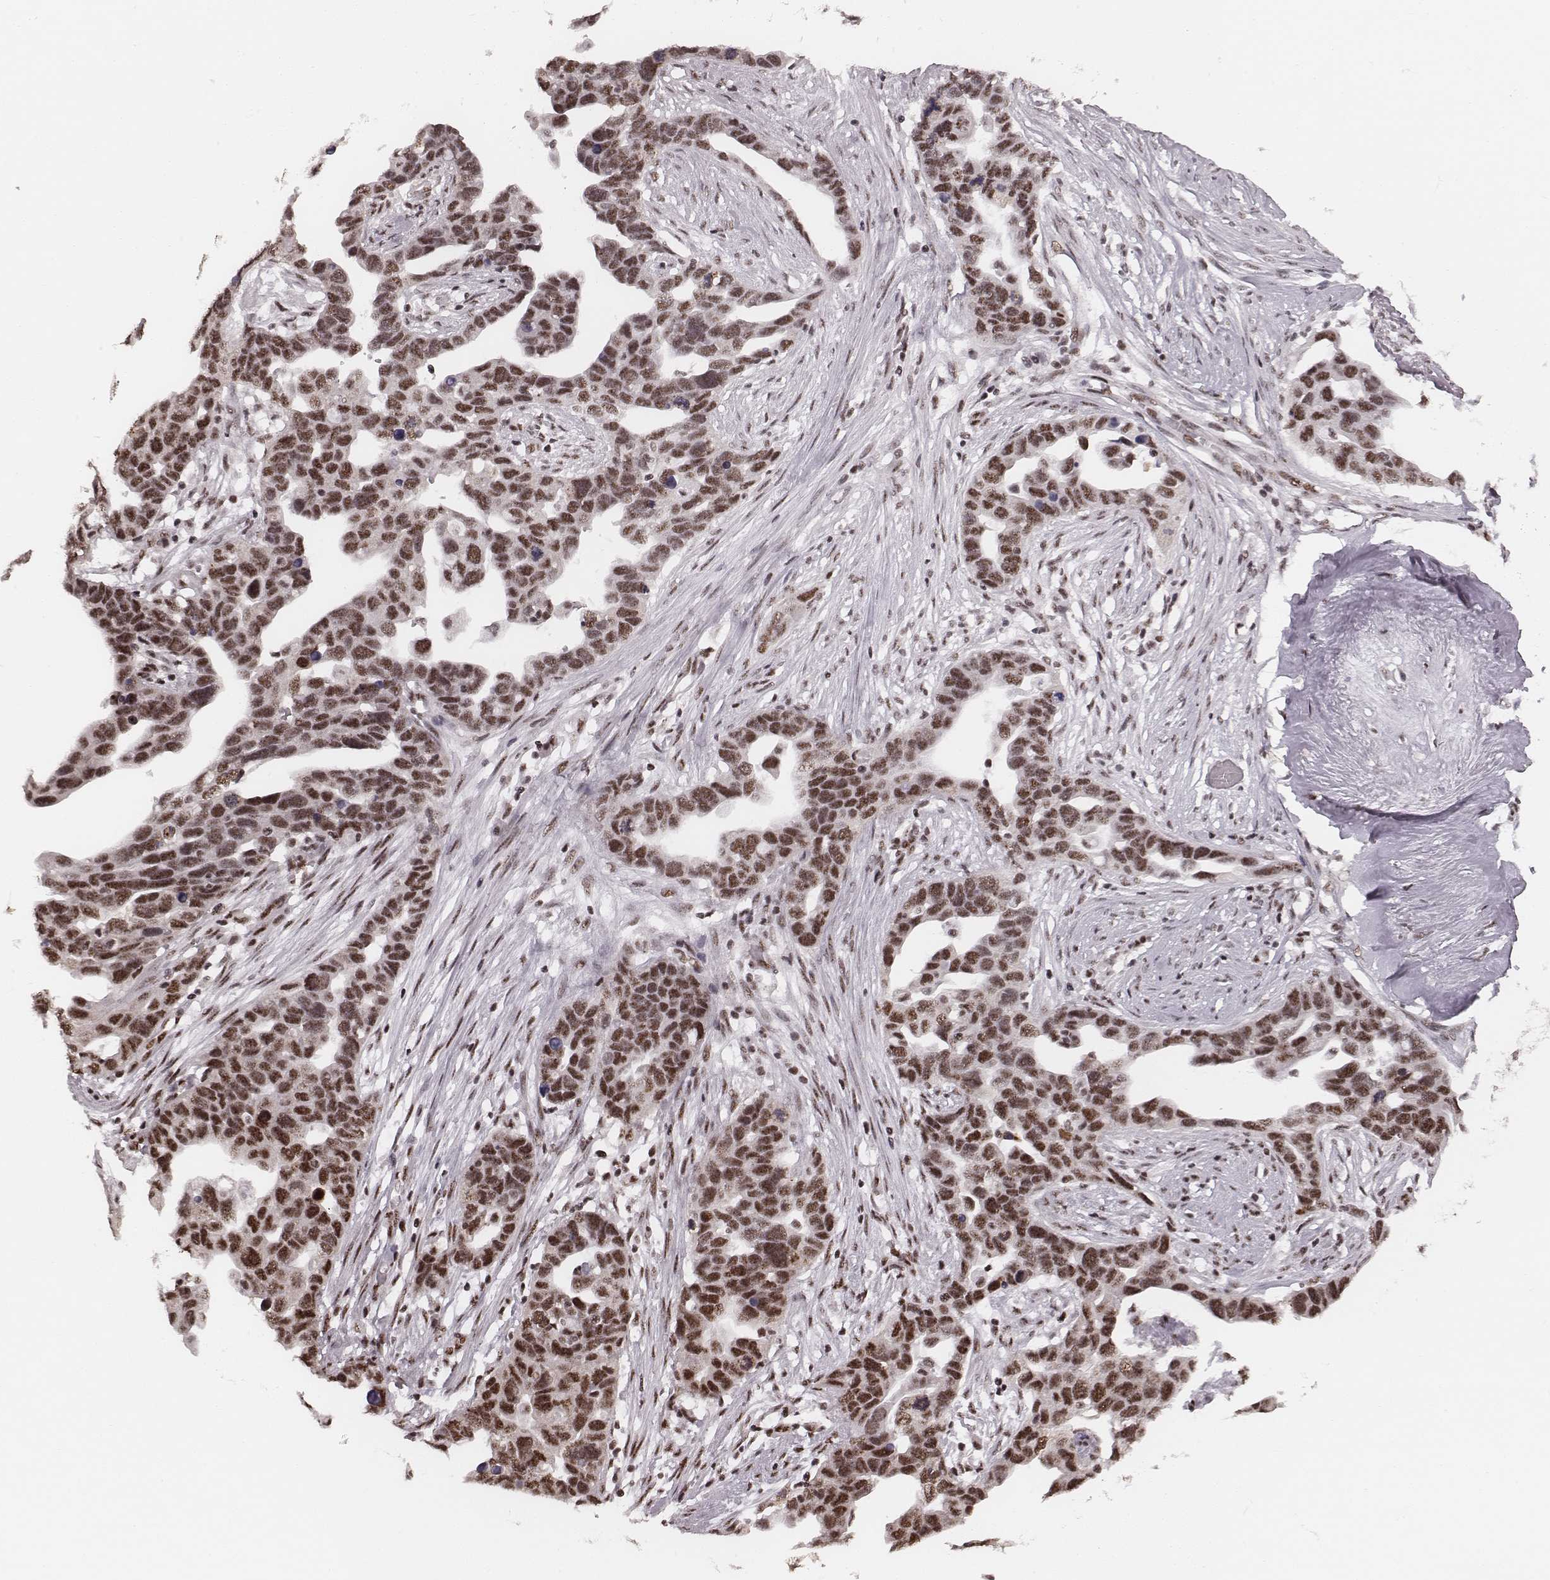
{"staining": {"intensity": "moderate", "quantity": ">75%", "location": "nuclear"}, "tissue": "ovarian cancer", "cell_type": "Tumor cells", "image_type": "cancer", "snomed": [{"axis": "morphology", "description": "Cystadenocarcinoma, serous, NOS"}, {"axis": "topography", "description": "Ovary"}], "caption": "Immunohistochemistry of human ovarian cancer (serous cystadenocarcinoma) displays medium levels of moderate nuclear expression in about >75% of tumor cells. (IHC, brightfield microscopy, high magnification).", "gene": "LUC7L", "patient": {"sex": "female", "age": 54}}